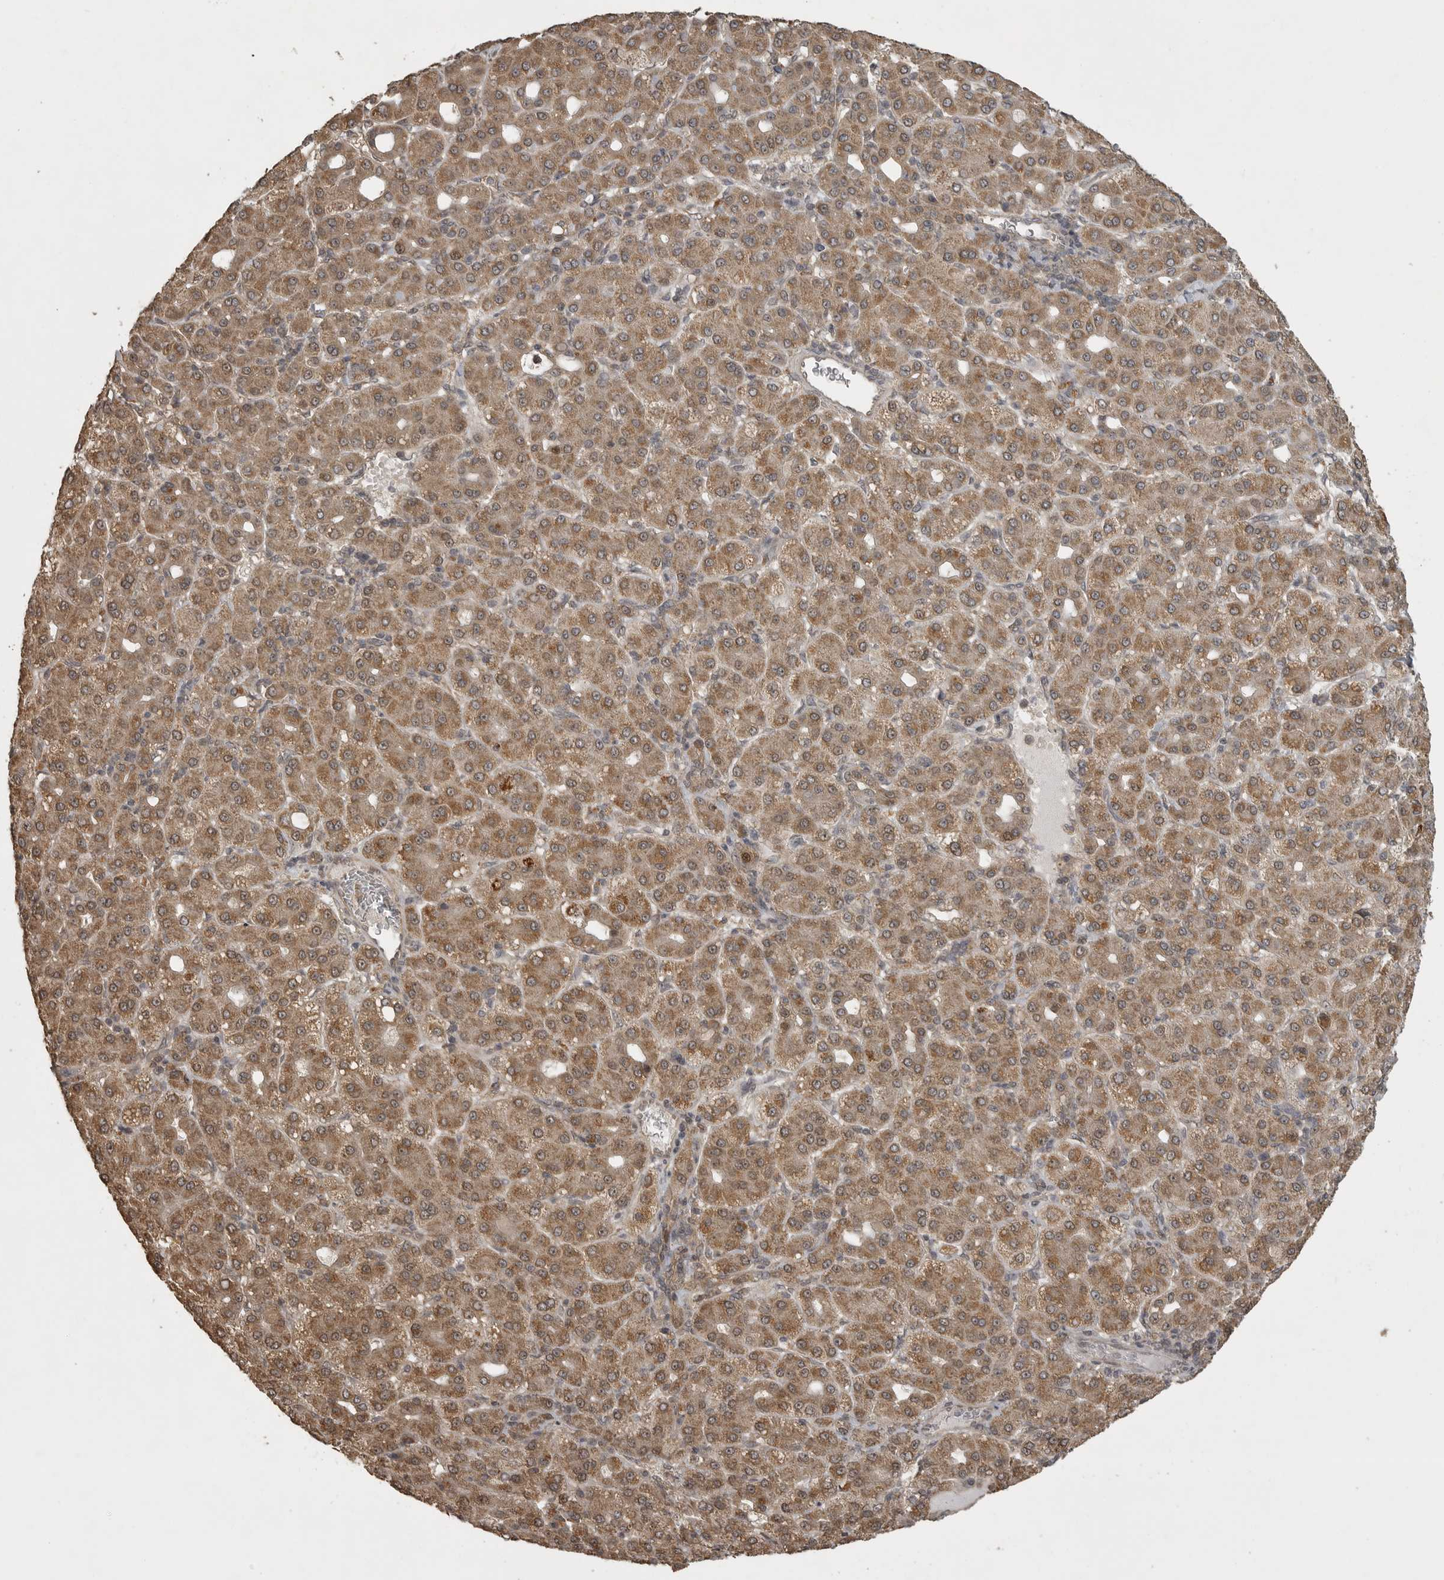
{"staining": {"intensity": "moderate", "quantity": ">75%", "location": "cytoplasmic/membranous"}, "tissue": "liver cancer", "cell_type": "Tumor cells", "image_type": "cancer", "snomed": [{"axis": "morphology", "description": "Carcinoma, Hepatocellular, NOS"}, {"axis": "topography", "description": "Liver"}], "caption": "Liver cancer stained with DAB IHC exhibits medium levels of moderate cytoplasmic/membranous staining in approximately >75% of tumor cells. (DAB IHC with brightfield microscopy, high magnification).", "gene": "LLGL1", "patient": {"sex": "male", "age": 65}}